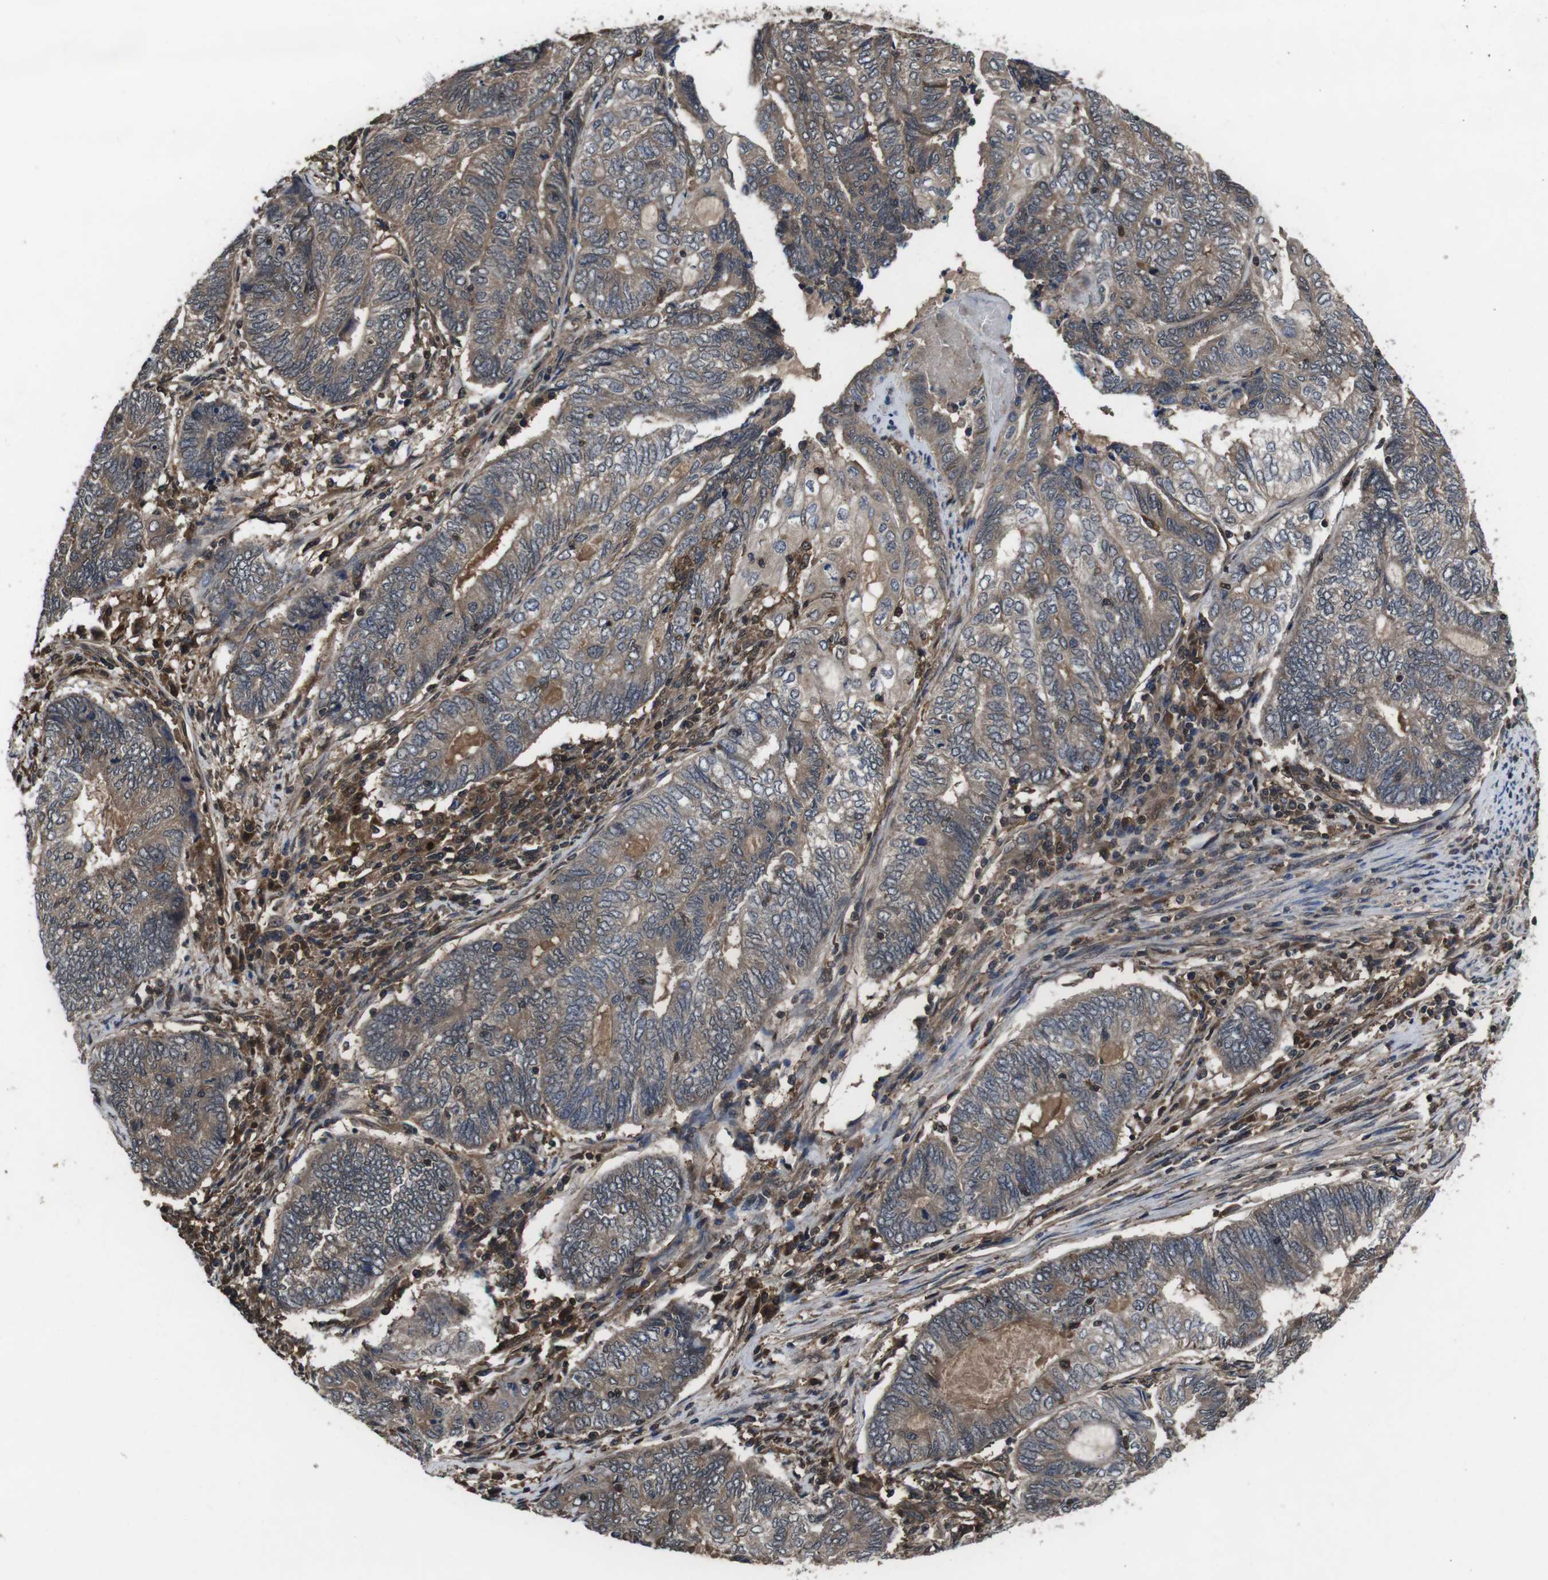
{"staining": {"intensity": "moderate", "quantity": ">75%", "location": "cytoplasmic/membranous"}, "tissue": "endometrial cancer", "cell_type": "Tumor cells", "image_type": "cancer", "snomed": [{"axis": "morphology", "description": "Adenocarcinoma, NOS"}, {"axis": "topography", "description": "Uterus"}, {"axis": "topography", "description": "Endometrium"}], "caption": "An IHC photomicrograph of tumor tissue is shown. Protein staining in brown highlights moderate cytoplasmic/membranous positivity in endometrial cancer (adenocarcinoma) within tumor cells.", "gene": "CXCL11", "patient": {"sex": "female", "age": 70}}